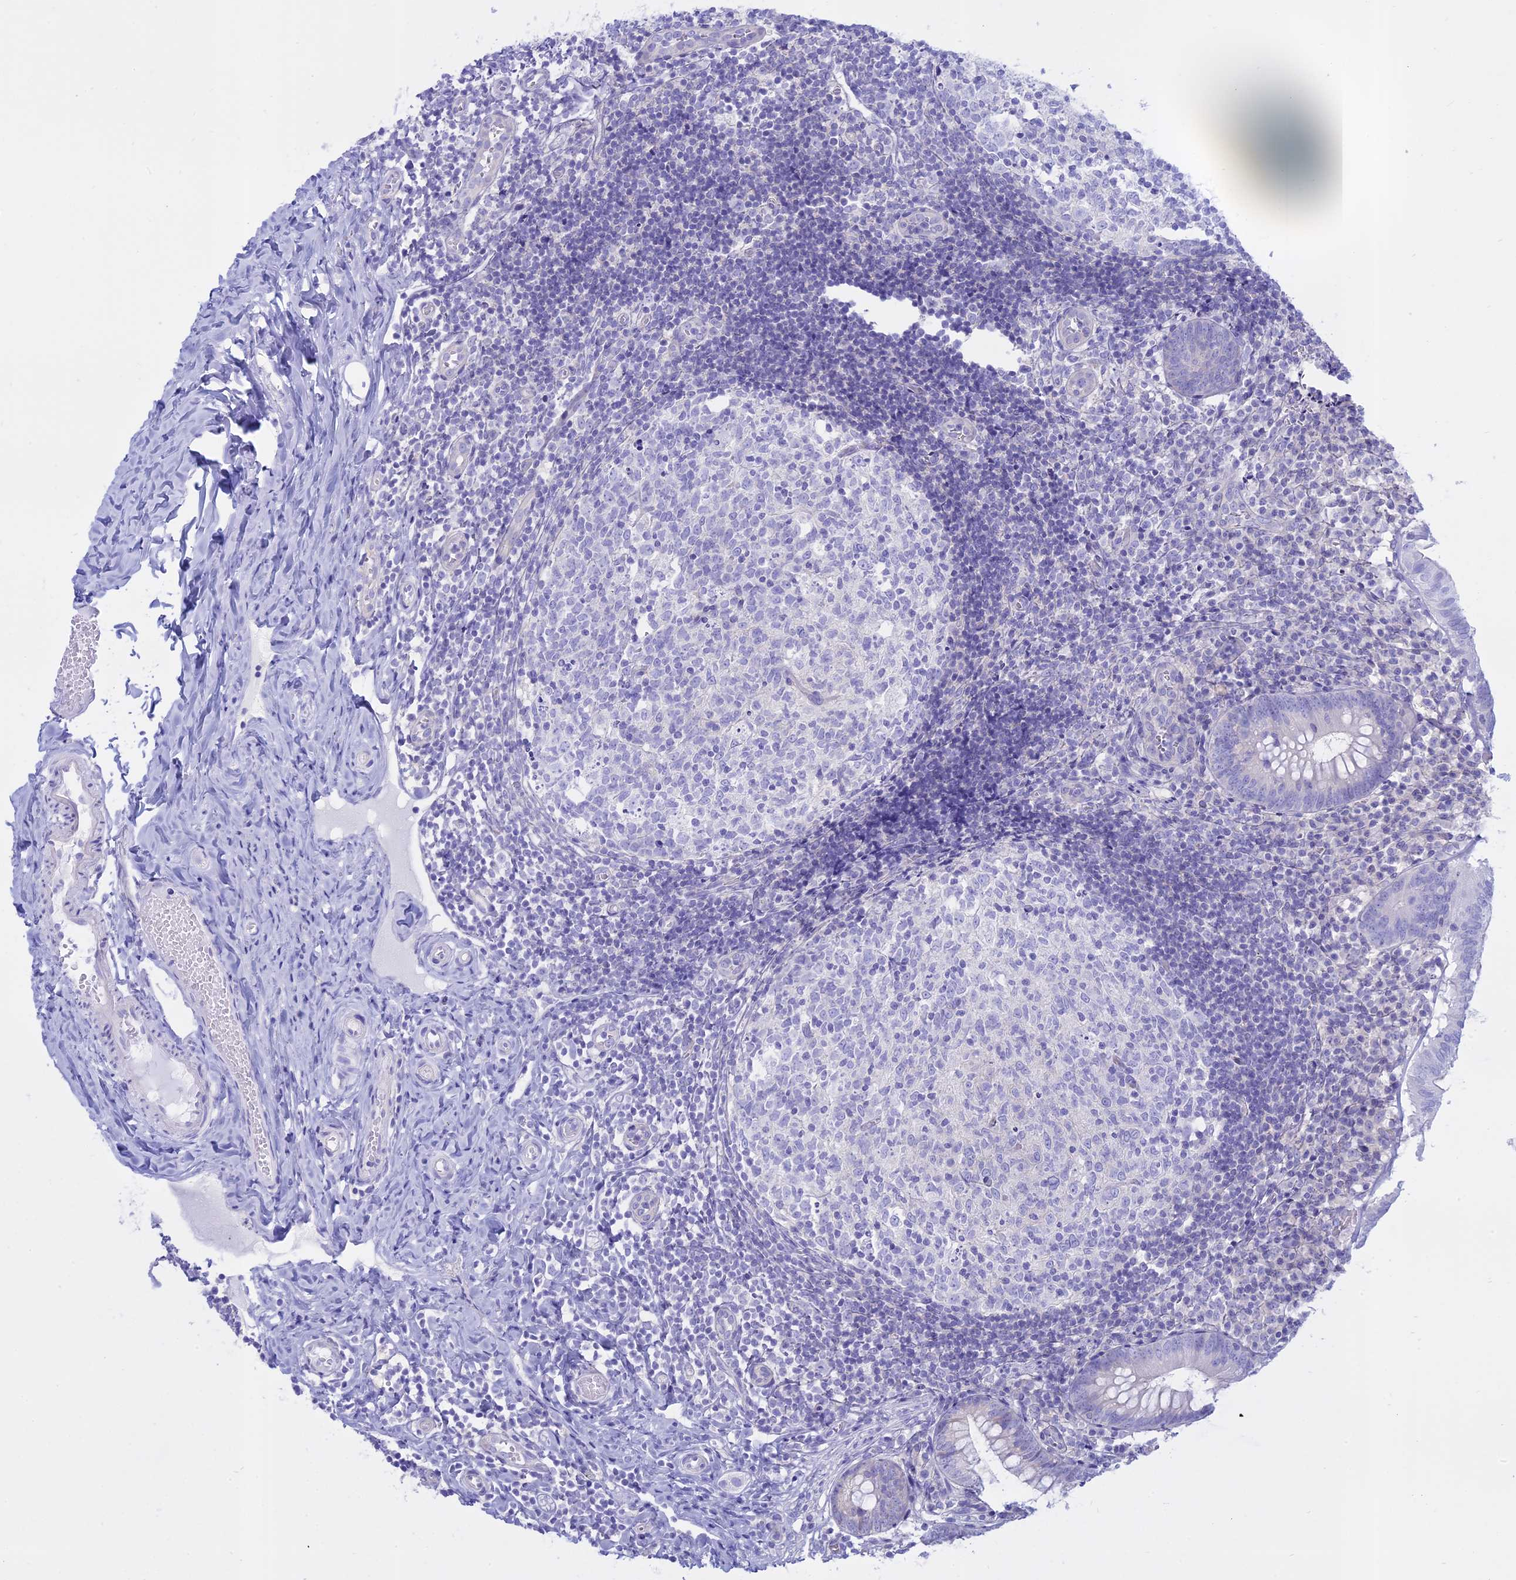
{"staining": {"intensity": "negative", "quantity": "none", "location": "none"}, "tissue": "appendix", "cell_type": "Glandular cells", "image_type": "normal", "snomed": [{"axis": "morphology", "description": "Normal tissue, NOS"}, {"axis": "topography", "description": "Appendix"}], "caption": "Human appendix stained for a protein using IHC displays no positivity in glandular cells.", "gene": "AHCYL1", "patient": {"sex": "male", "age": 8}}